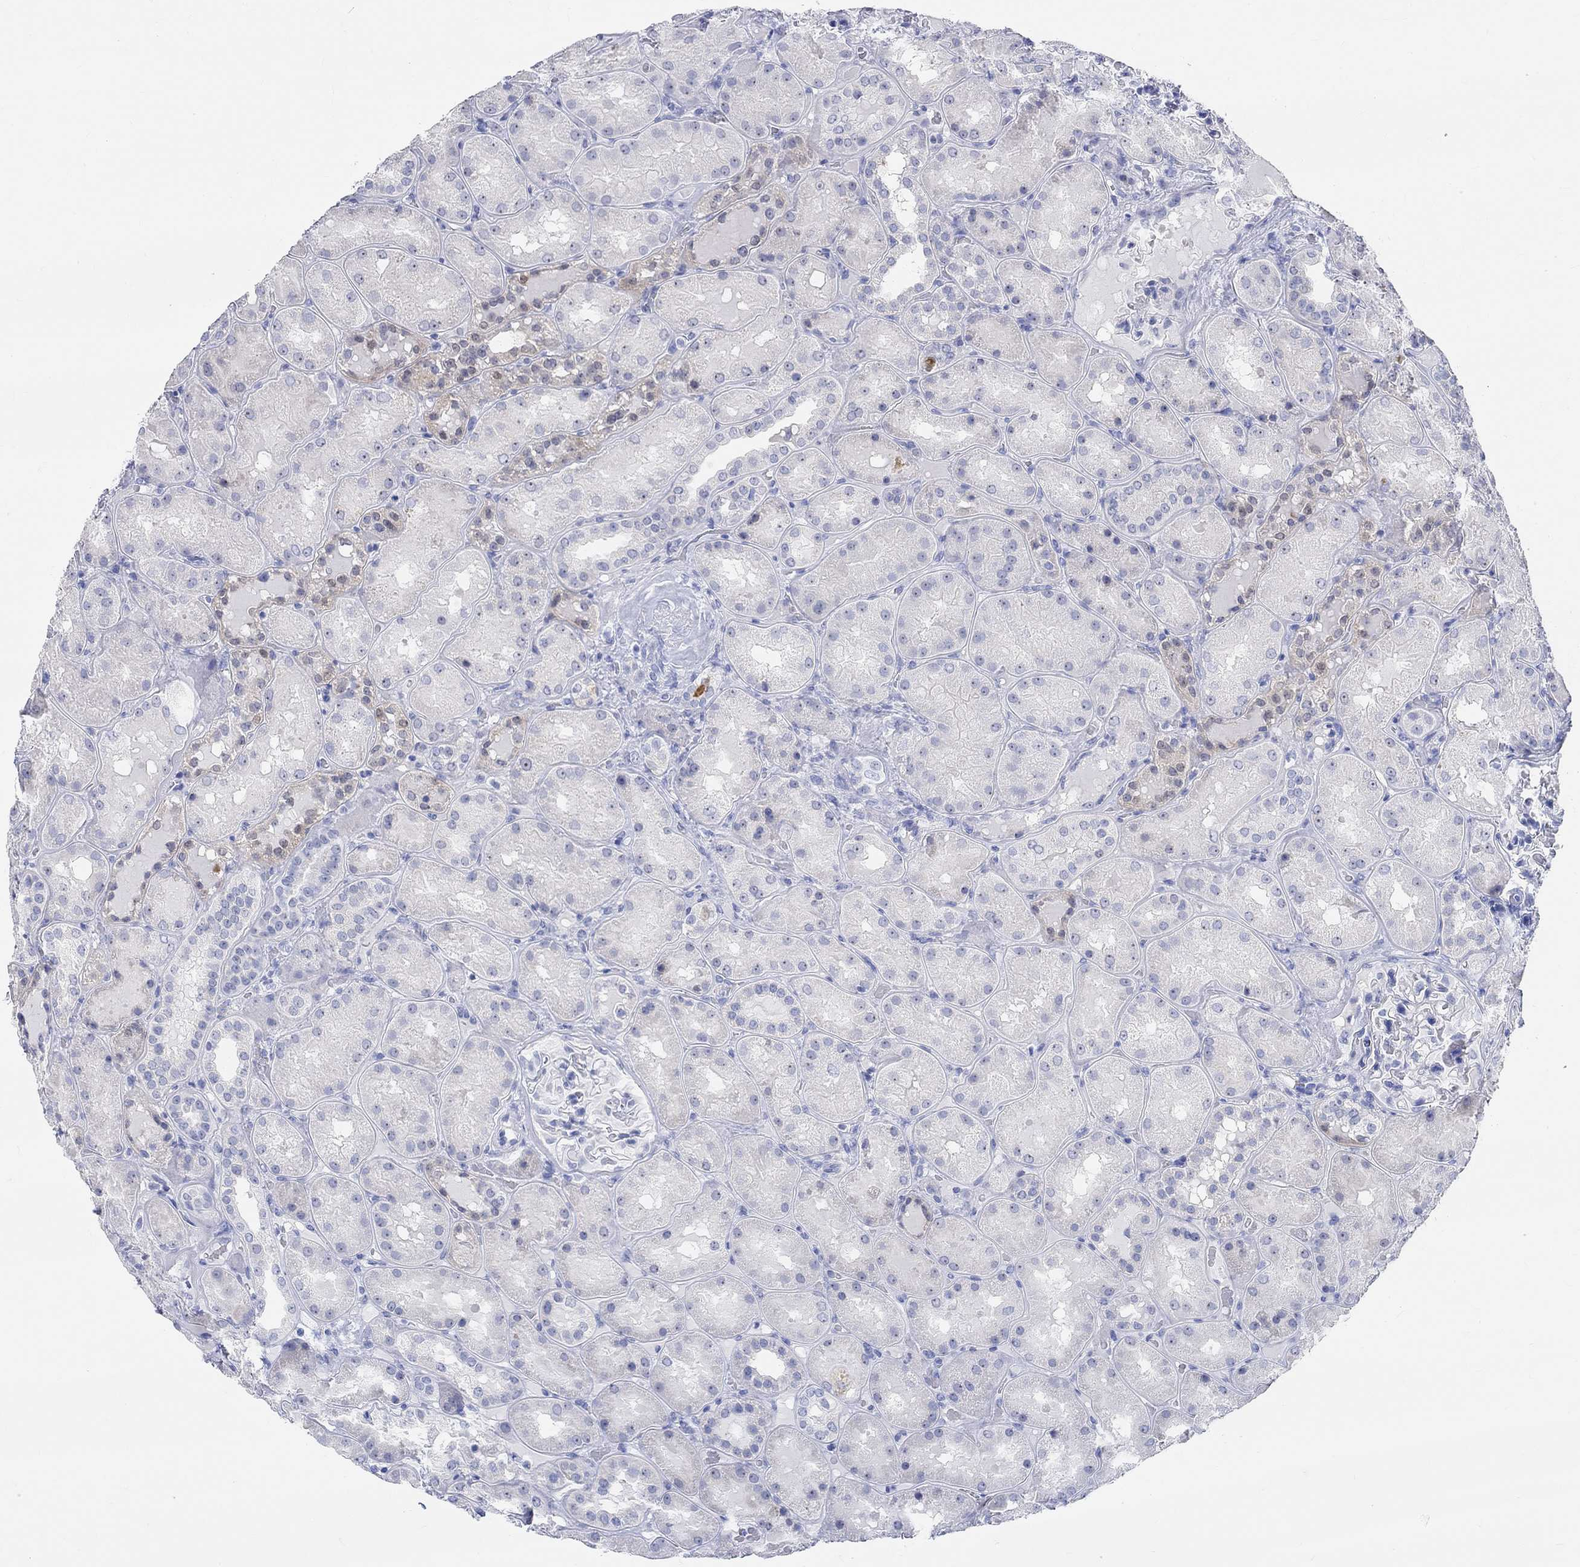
{"staining": {"intensity": "negative", "quantity": "none", "location": "none"}, "tissue": "kidney", "cell_type": "Cells in glomeruli", "image_type": "normal", "snomed": [{"axis": "morphology", "description": "Normal tissue, NOS"}, {"axis": "topography", "description": "Kidney"}], "caption": "IHC of benign kidney shows no positivity in cells in glomeruli. (Brightfield microscopy of DAB (3,3'-diaminobenzidine) immunohistochemistry at high magnification).", "gene": "GRIA3", "patient": {"sex": "male", "age": 73}}